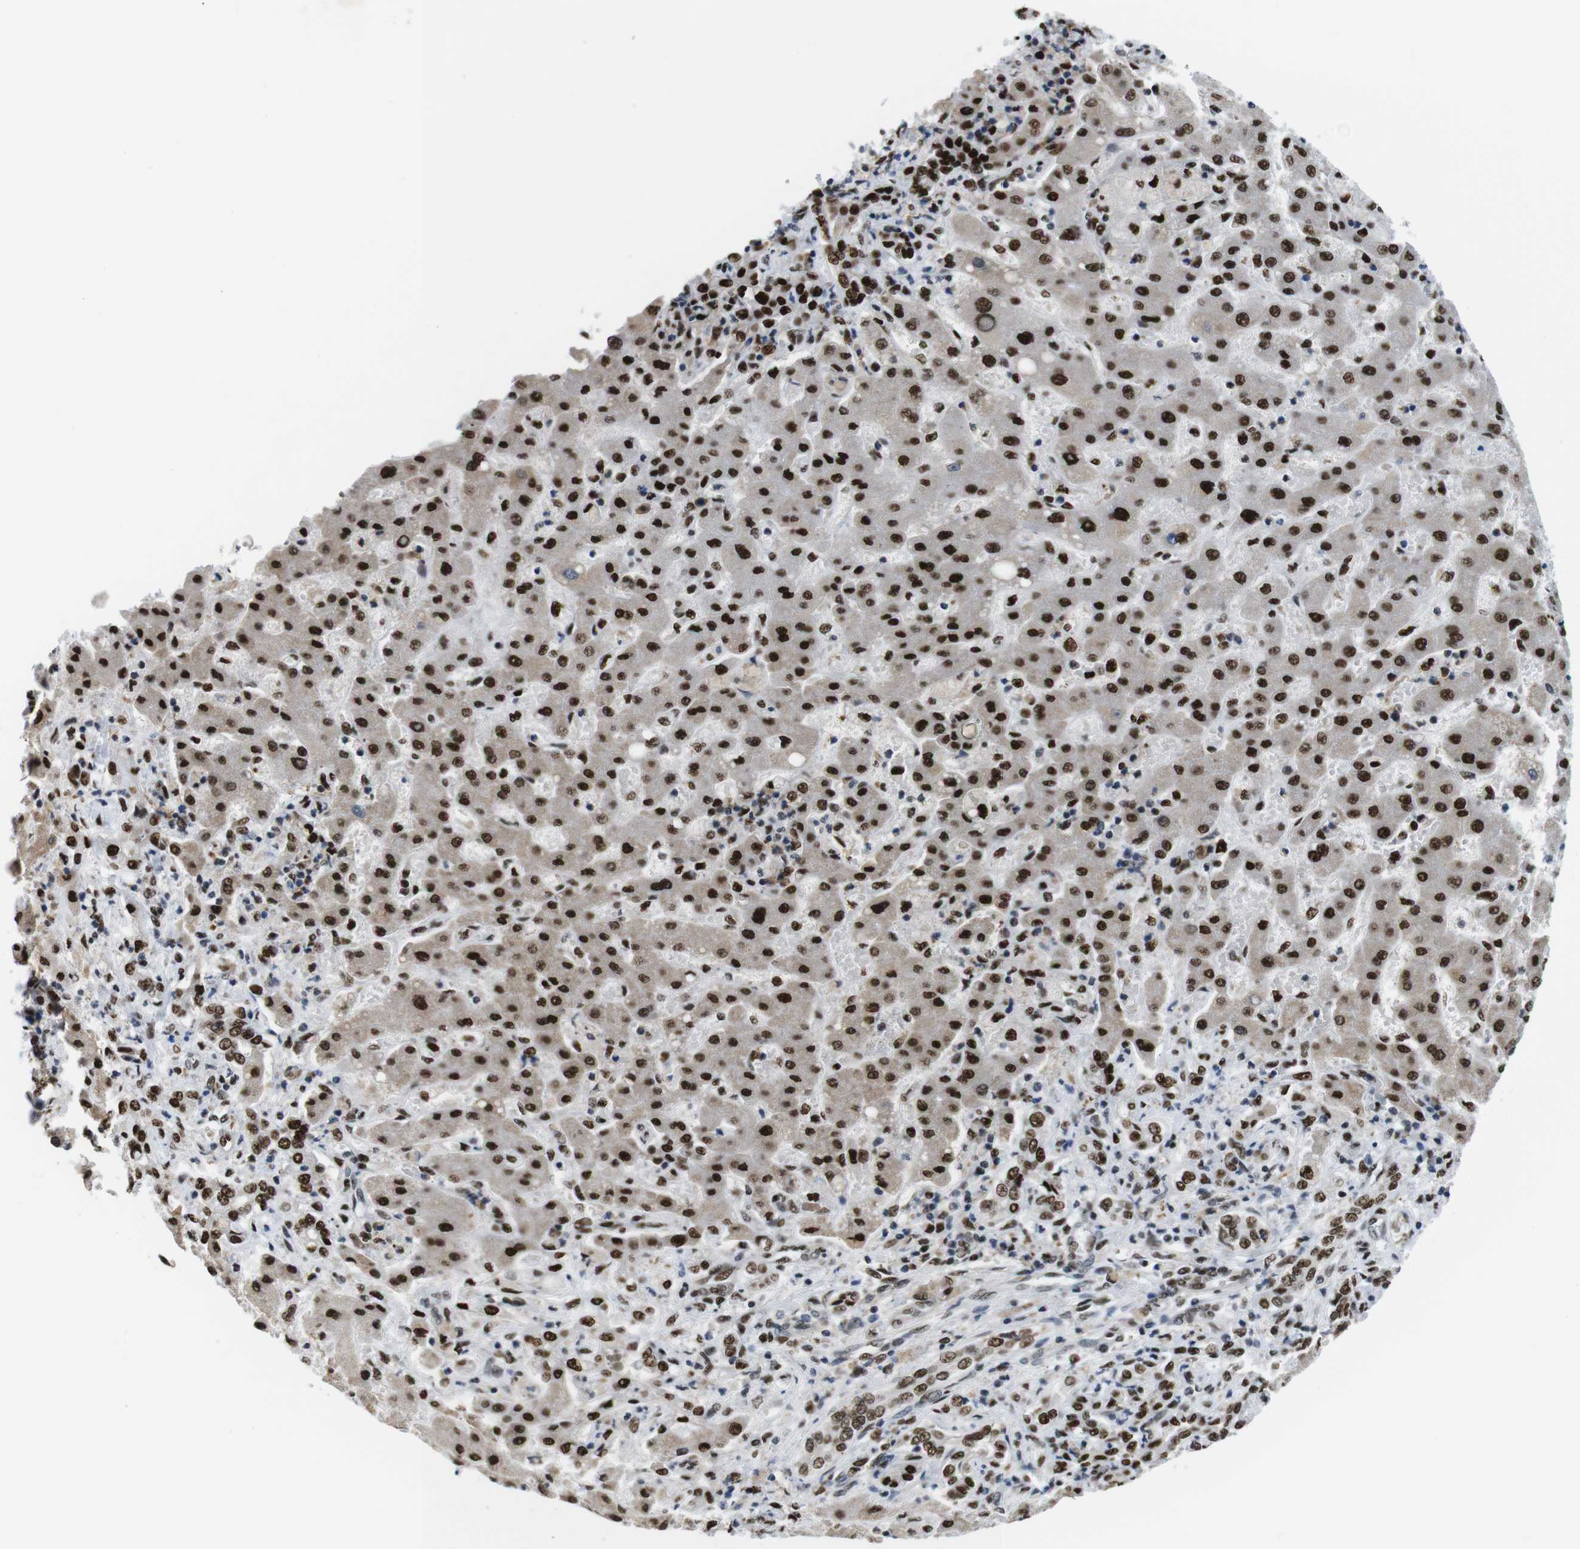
{"staining": {"intensity": "strong", "quantity": ">75%", "location": "nuclear"}, "tissue": "liver cancer", "cell_type": "Tumor cells", "image_type": "cancer", "snomed": [{"axis": "morphology", "description": "Cholangiocarcinoma"}, {"axis": "topography", "description": "Liver"}], "caption": "A brown stain highlights strong nuclear expression of a protein in liver cancer tumor cells.", "gene": "PSME3", "patient": {"sex": "male", "age": 50}}